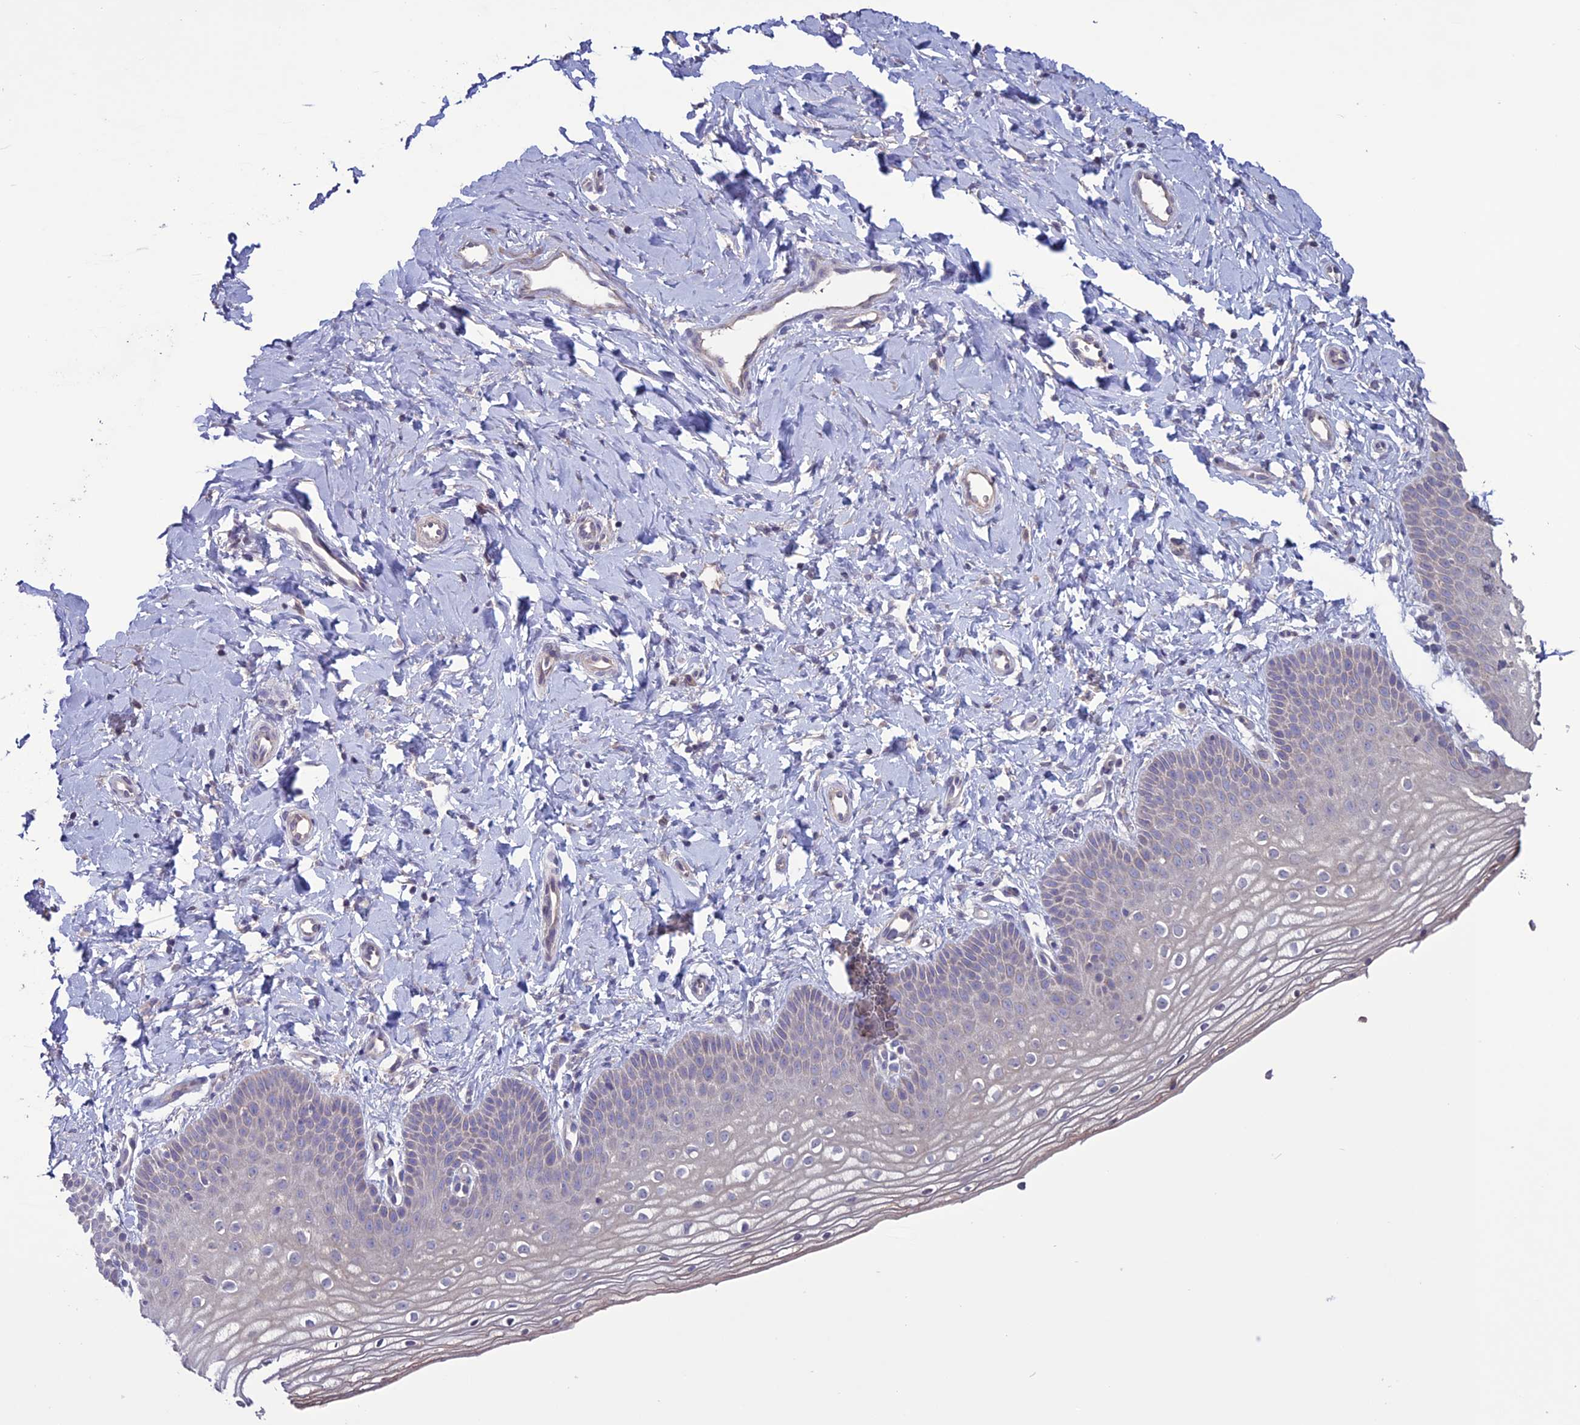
{"staining": {"intensity": "negative", "quantity": "none", "location": "none"}, "tissue": "vagina", "cell_type": "Squamous epithelial cells", "image_type": "normal", "snomed": [{"axis": "morphology", "description": "Normal tissue, NOS"}, {"axis": "topography", "description": "Vagina"}], "caption": "This is an immunohistochemistry micrograph of unremarkable vagina. There is no staining in squamous epithelial cells.", "gene": "C2orf76", "patient": {"sex": "female", "age": 68}}